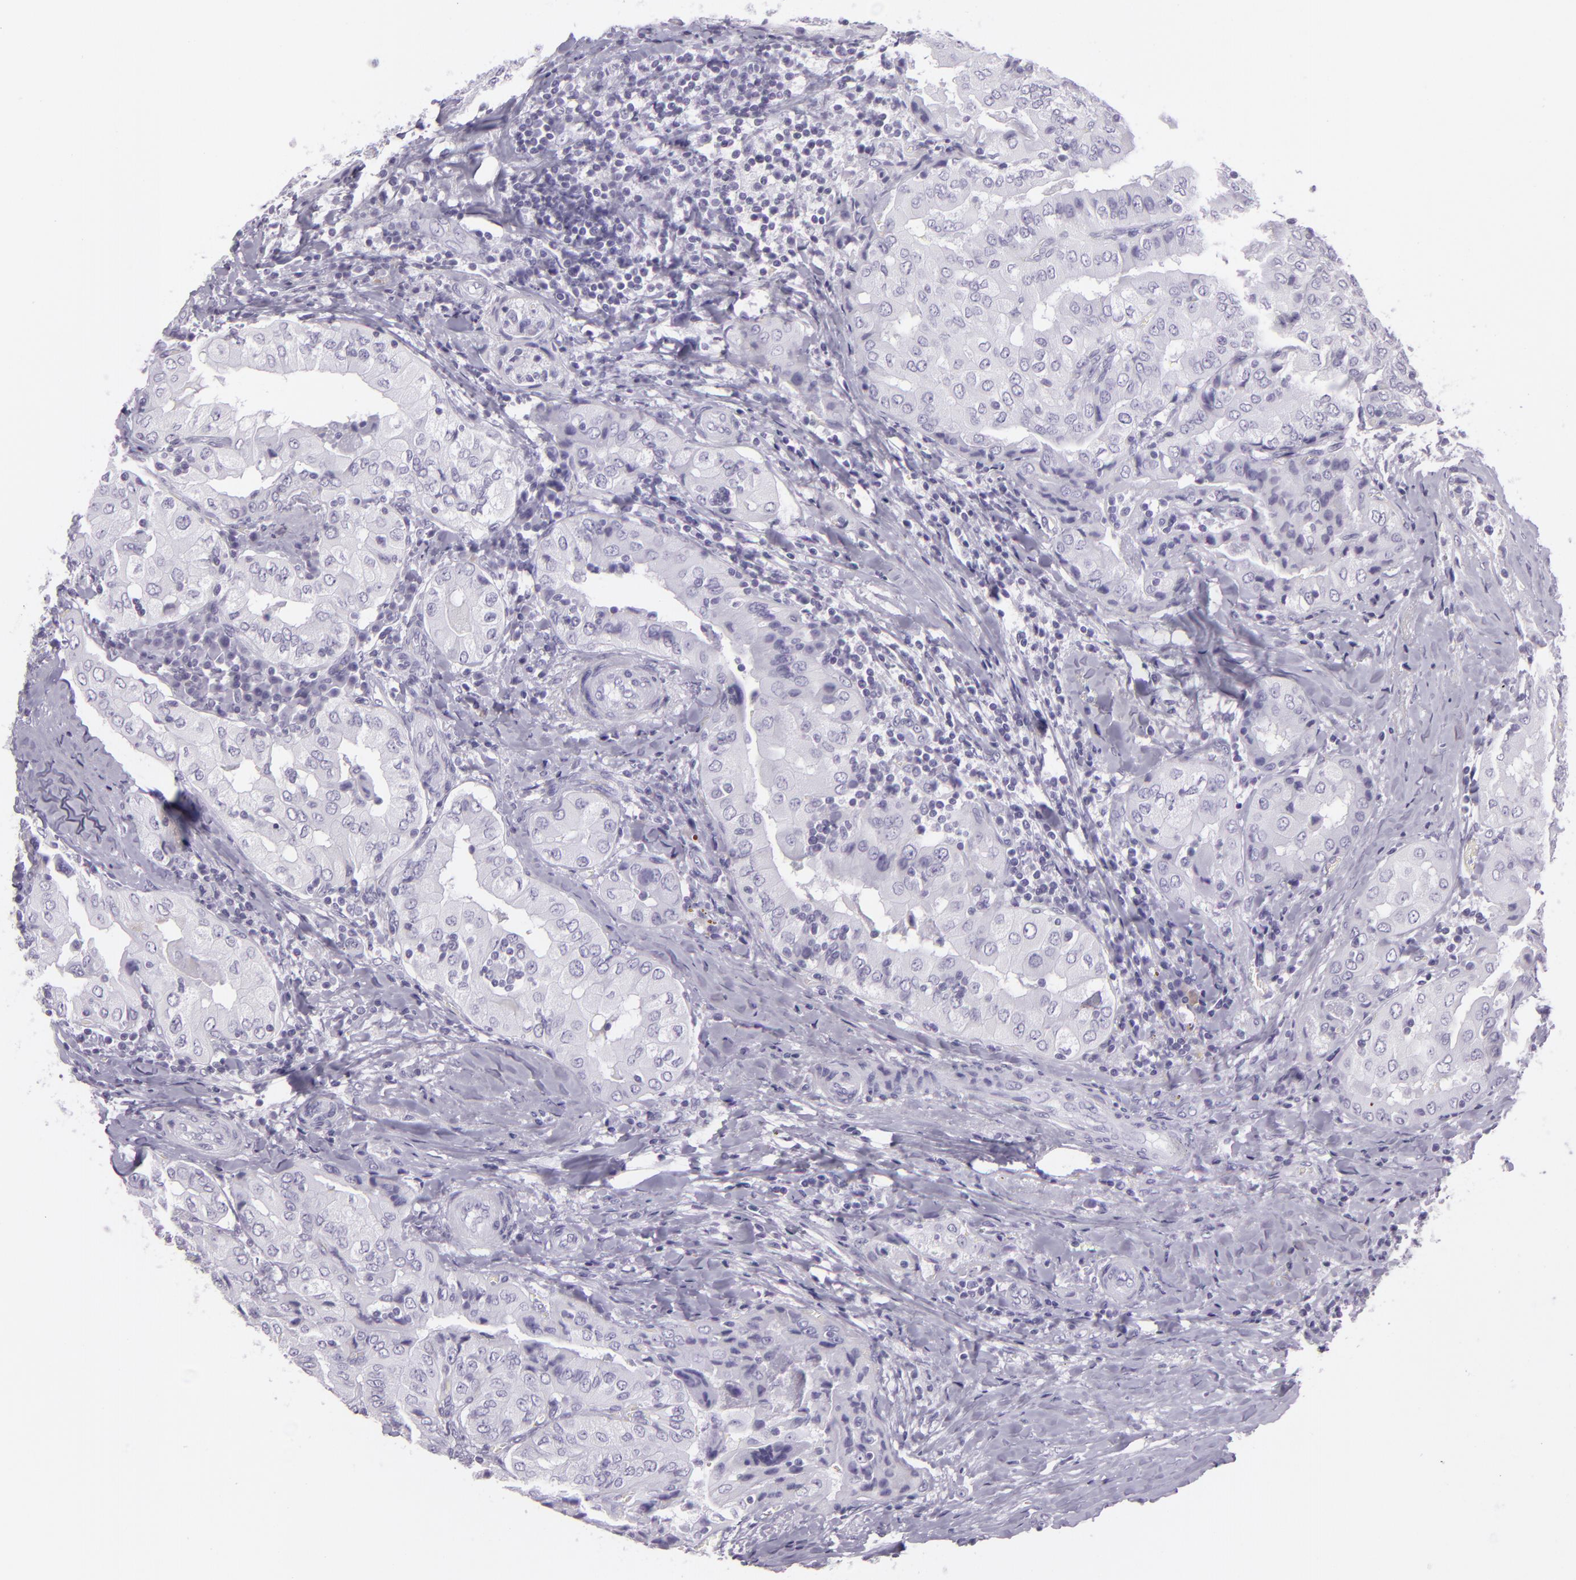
{"staining": {"intensity": "negative", "quantity": "none", "location": "none"}, "tissue": "thyroid cancer", "cell_type": "Tumor cells", "image_type": "cancer", "snomed": [{"axis": "morphology", "description": "Papillary adenocarcinoma, NOS"}, {"axis": "topography", "description": "Thyroid gland"}], "caption": "A photomicrograph of human thyroid cancer (papillary adenocarcinoma) is negative for staining in tumor cells.", "gene": "MUC6", "patient": {"sex": "female", "age": 71}}